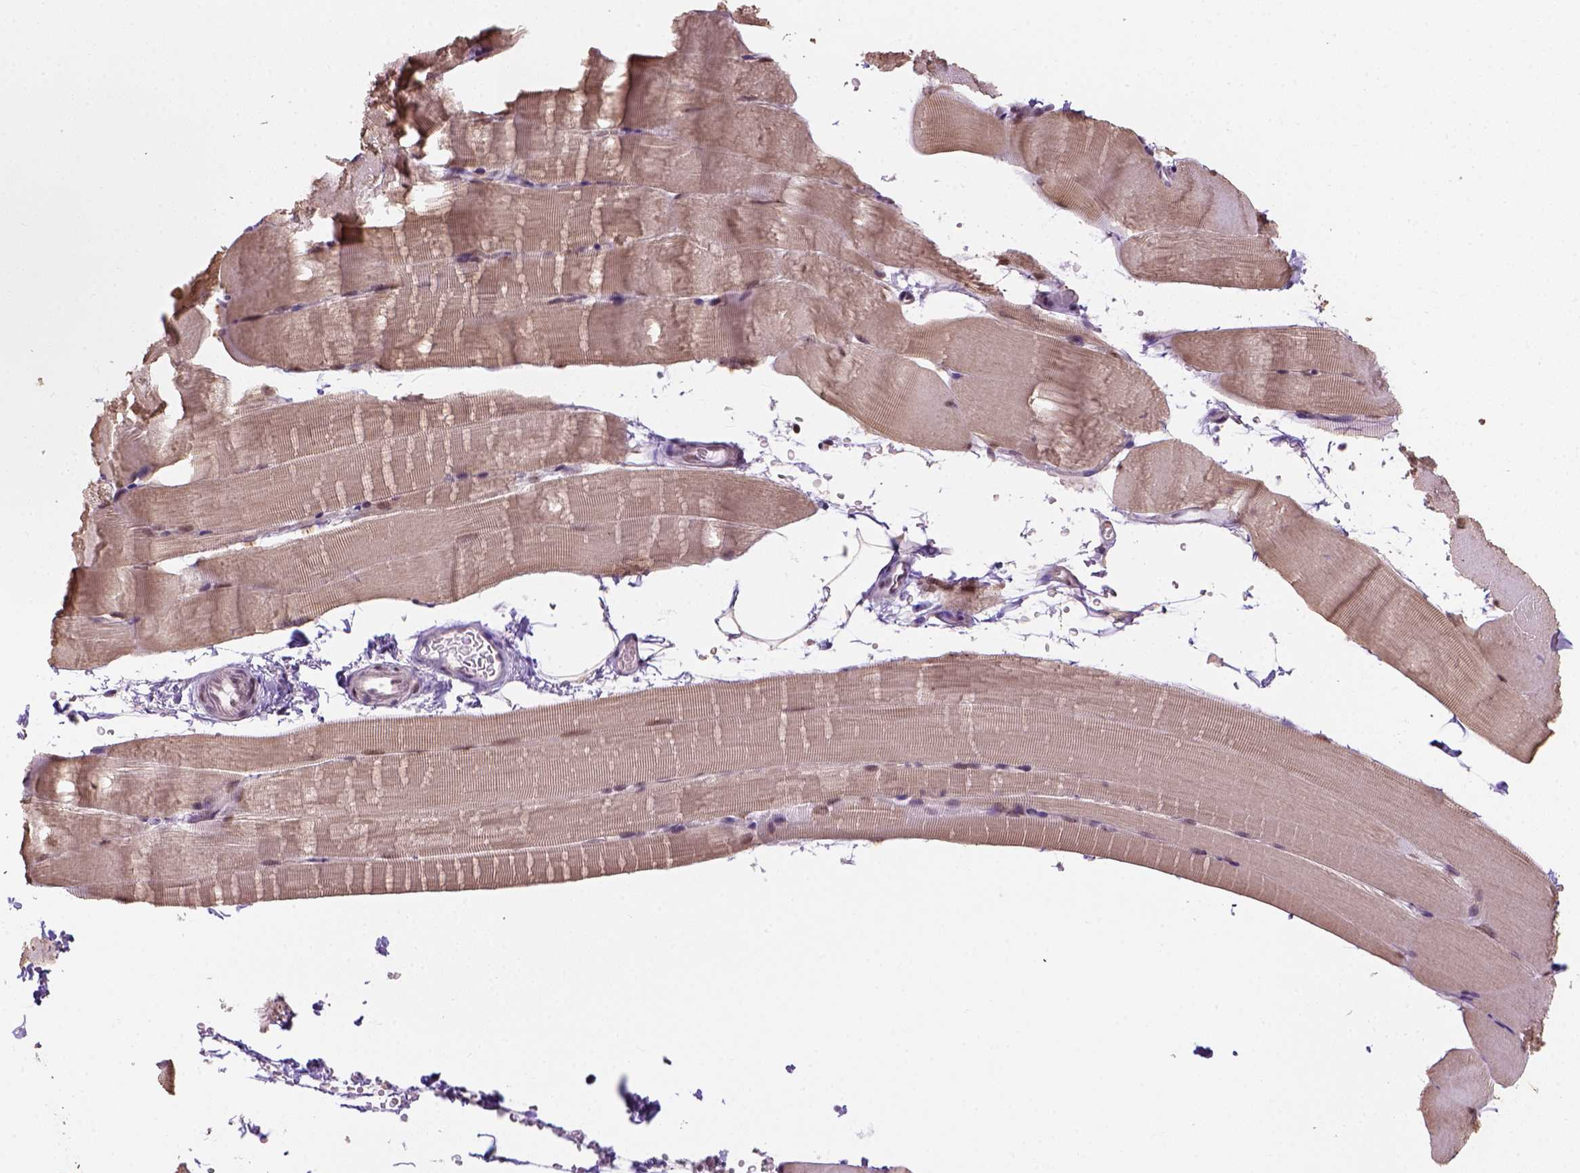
{"staining": {"intensity": "moderate", "quantity": ">75%", "location": "nuclear"}, "tissue": "skeletal muscle", "cell_type": "Myocytes", "image_type": "normal", "snomed": [{"axis": "morphology", "description": "Normal tissue, NOS"}, {"axis": "topography", "description": "Skeletal muscle"}], "caption": "About >75% of myocytes in unremarkable skeletal muscle exhibit moderate nuclear protein positivity as visualized by brown immunohistochemical staining.", "gene": "DDX50", "patient": {"sex": "female", "age": 37}}